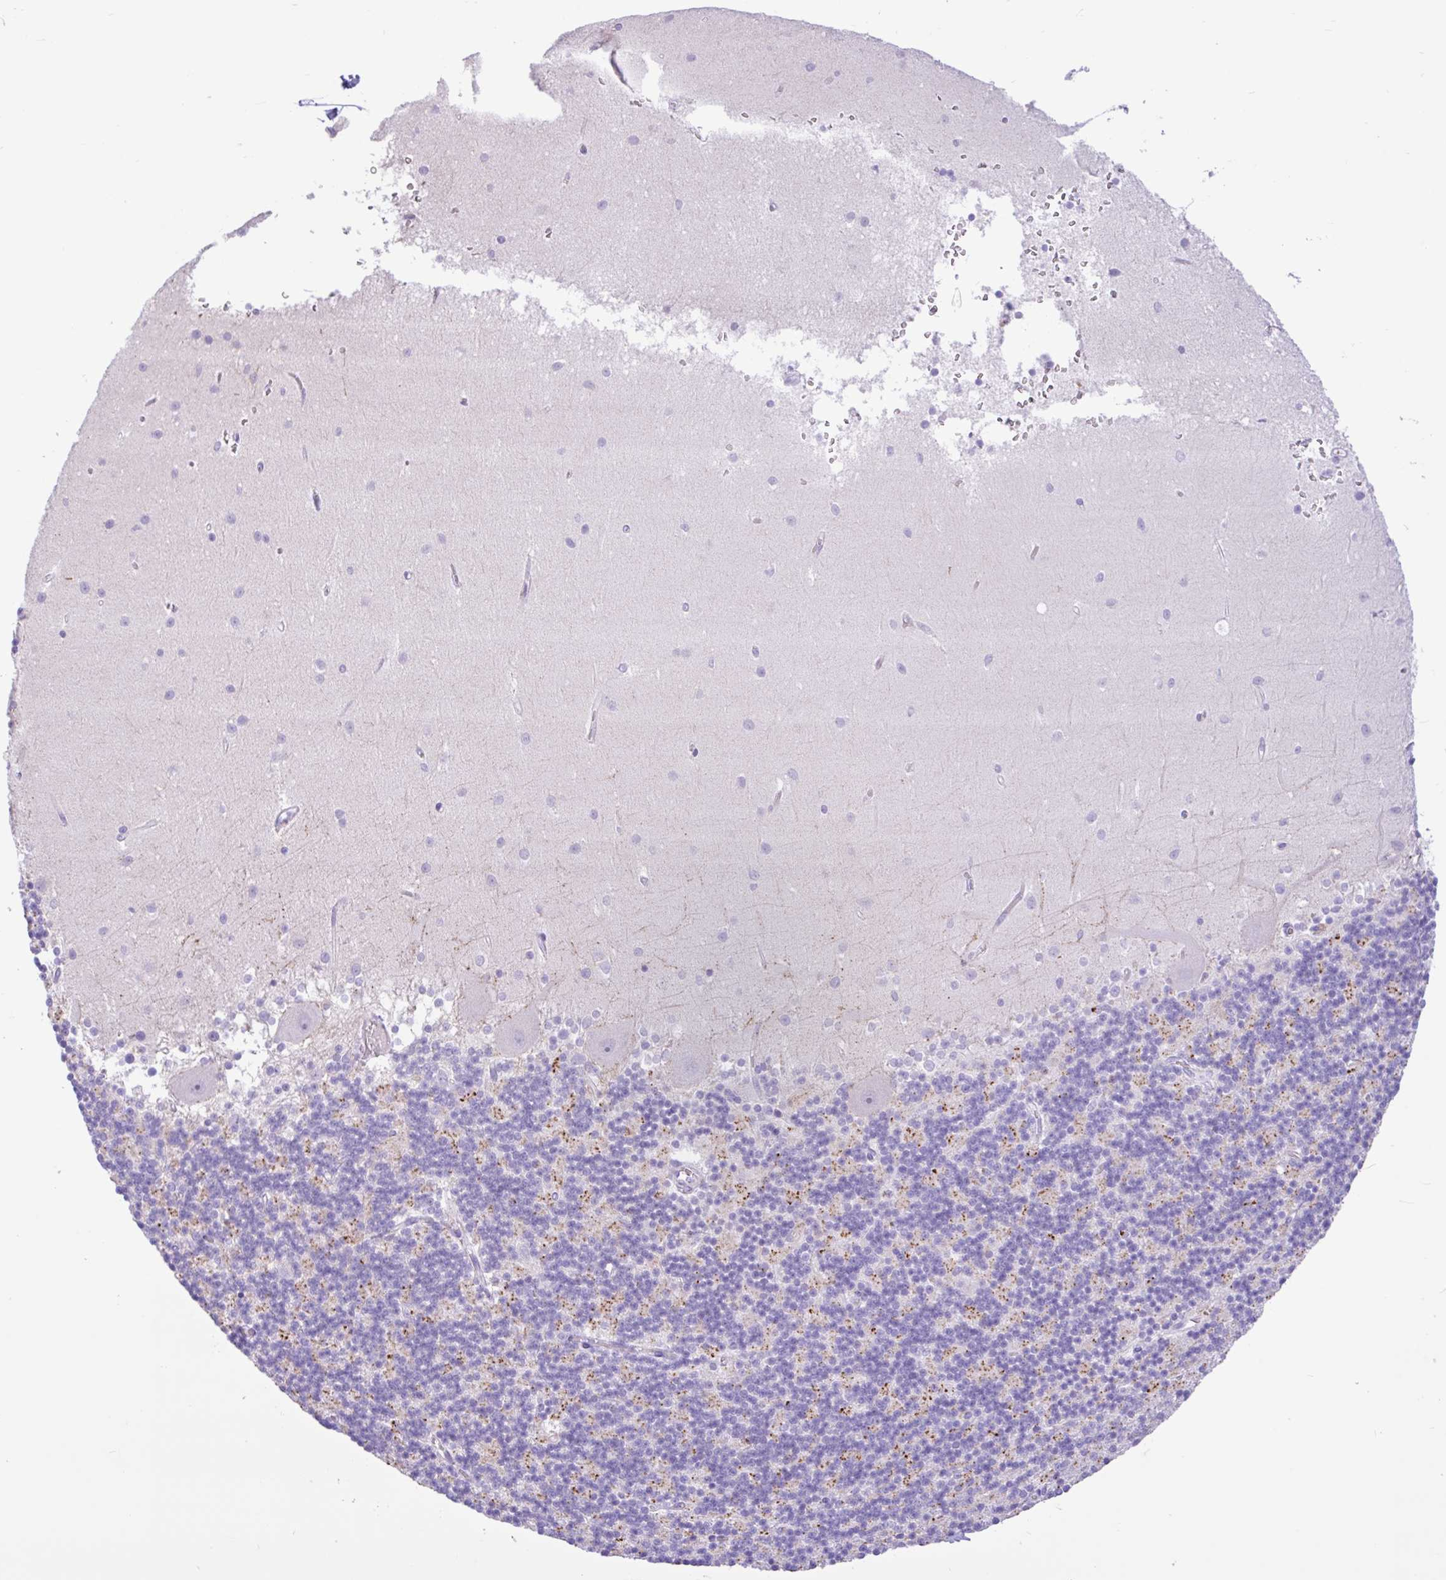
{"staining": {"intensity": "moderate", "quantity": "<25%", "location": "cytoplasmic/membranous"}, "tissue": "cerebellum", "cell_type": "Cells in granular layer", "image_type": "normal", "snomed": [{"axis": "morphology", "description": "Normal tissue, NOS"}, {"axis": "topography", "description": "Cerebellum"}], "caption": "Brown immunohistochemical staining in benign cerebellum reveals moderate cytoplasmic/membranous positivity in about <25% of cells in granular layer.", "gene": "ZNF101", "patient": {"sex": "male", "age": 54}}